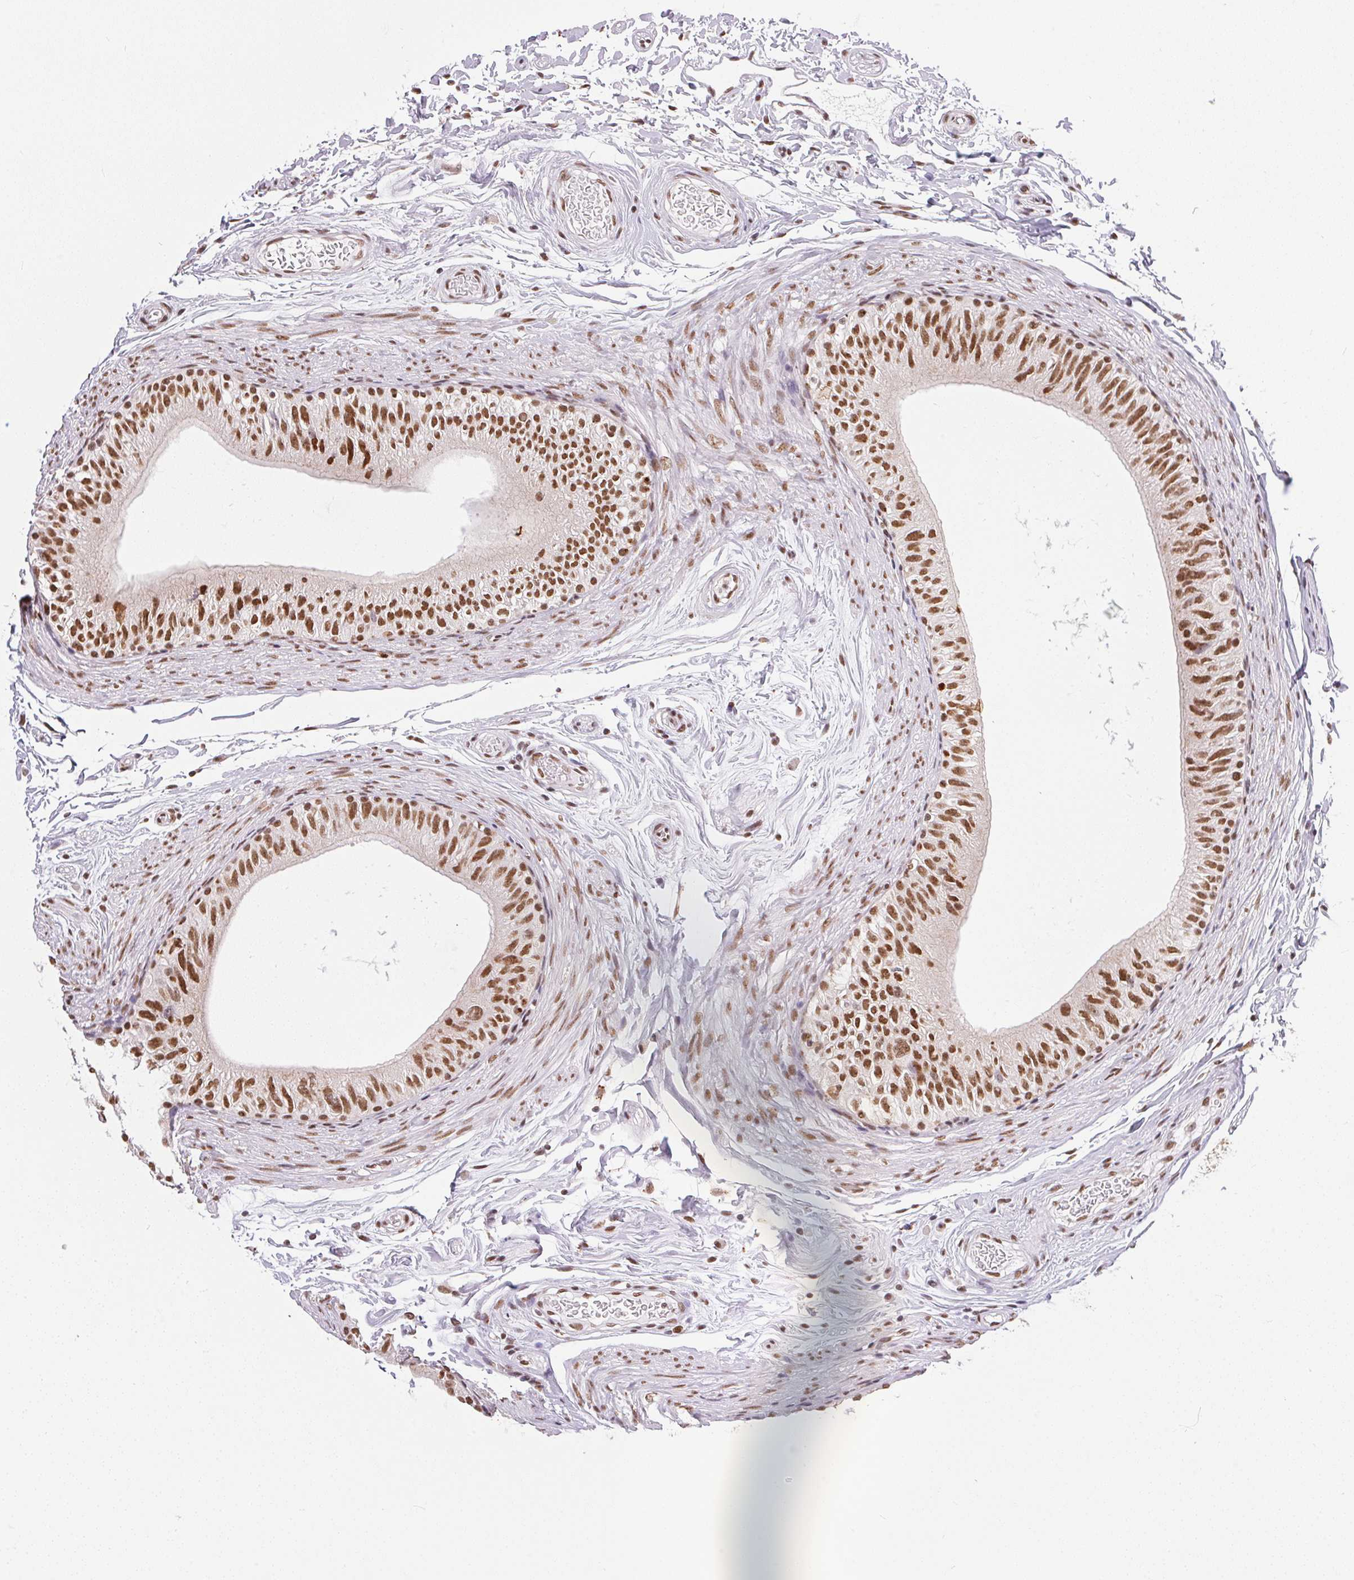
{"staining": {"intensity": "strong", "quantity": ">75%", "location": "nuclear"}, "tissue": "epididymis", "cell_type": "Glandular cells", "image_type": "normal", "snomed": [{"axis": "morphology", "description": "Normal tissue, NOS"}, {"axis": "topography", "description": "Epididymis"}], "caption": "Immunohistochemistry (DAB) staining of benign human epididymis displays strong nuclear protein expression in approximately >75% of glandular cells.", "gene": "NFE2L1", "patient": {"sex": "male", "age": 36}}